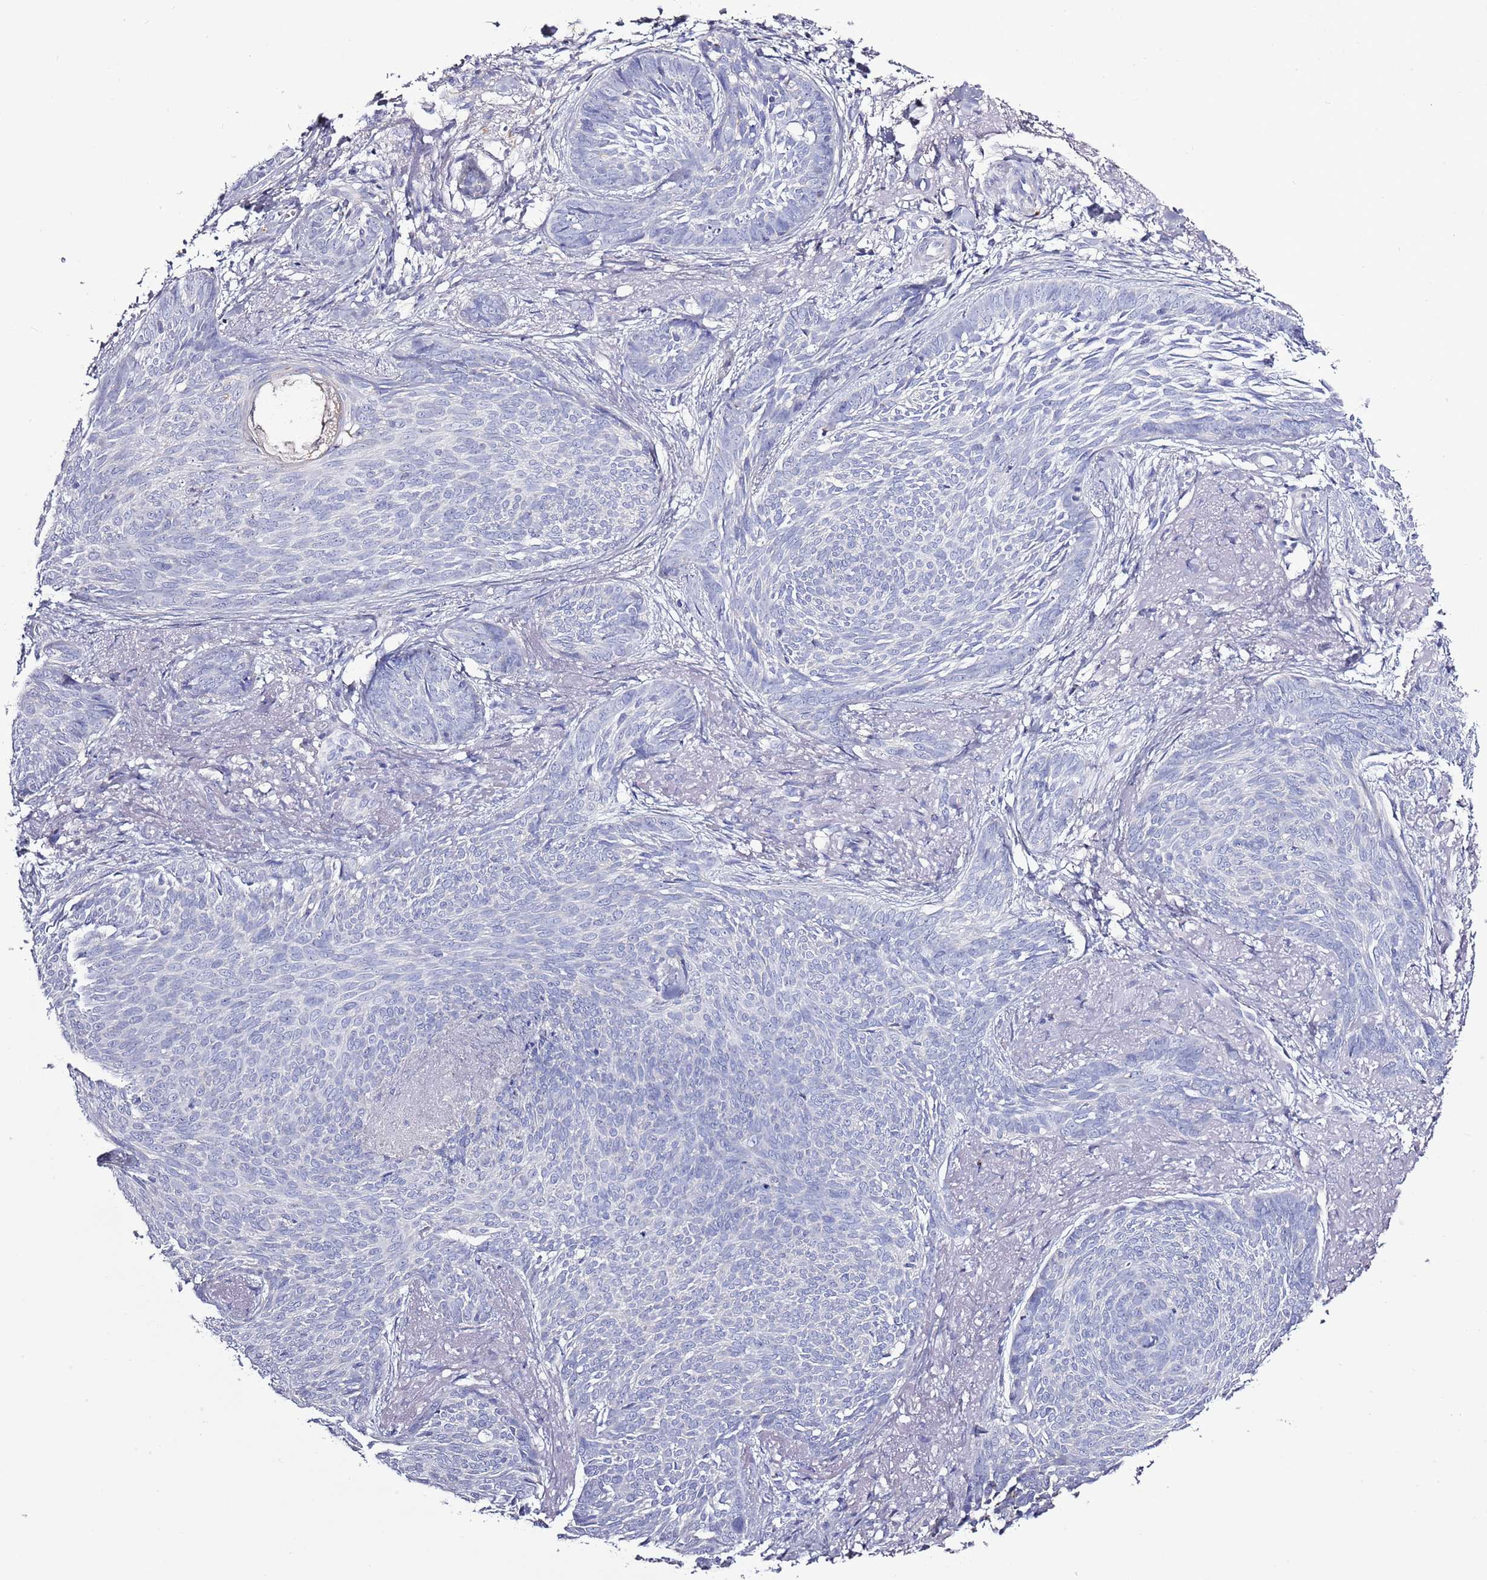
{"staining": {"intensity": "negative", "quantity": "none", "location": "none"}, "tissue": "skin cancer", "cell_type": "Tumor cells", "image_type": "cancer", "snomed": [{"axis": "morphology", "description": "Basal cell carcinoma"}, {"axis": "topography", "description": "Skin"}], "caption": "A photomicrograph of skin basal cell carcinoma stained for a protein exhibits no brown staining in tumor cells.", "gene": "SLC23A1", "patient": {"sex": "female", "age": 86}}